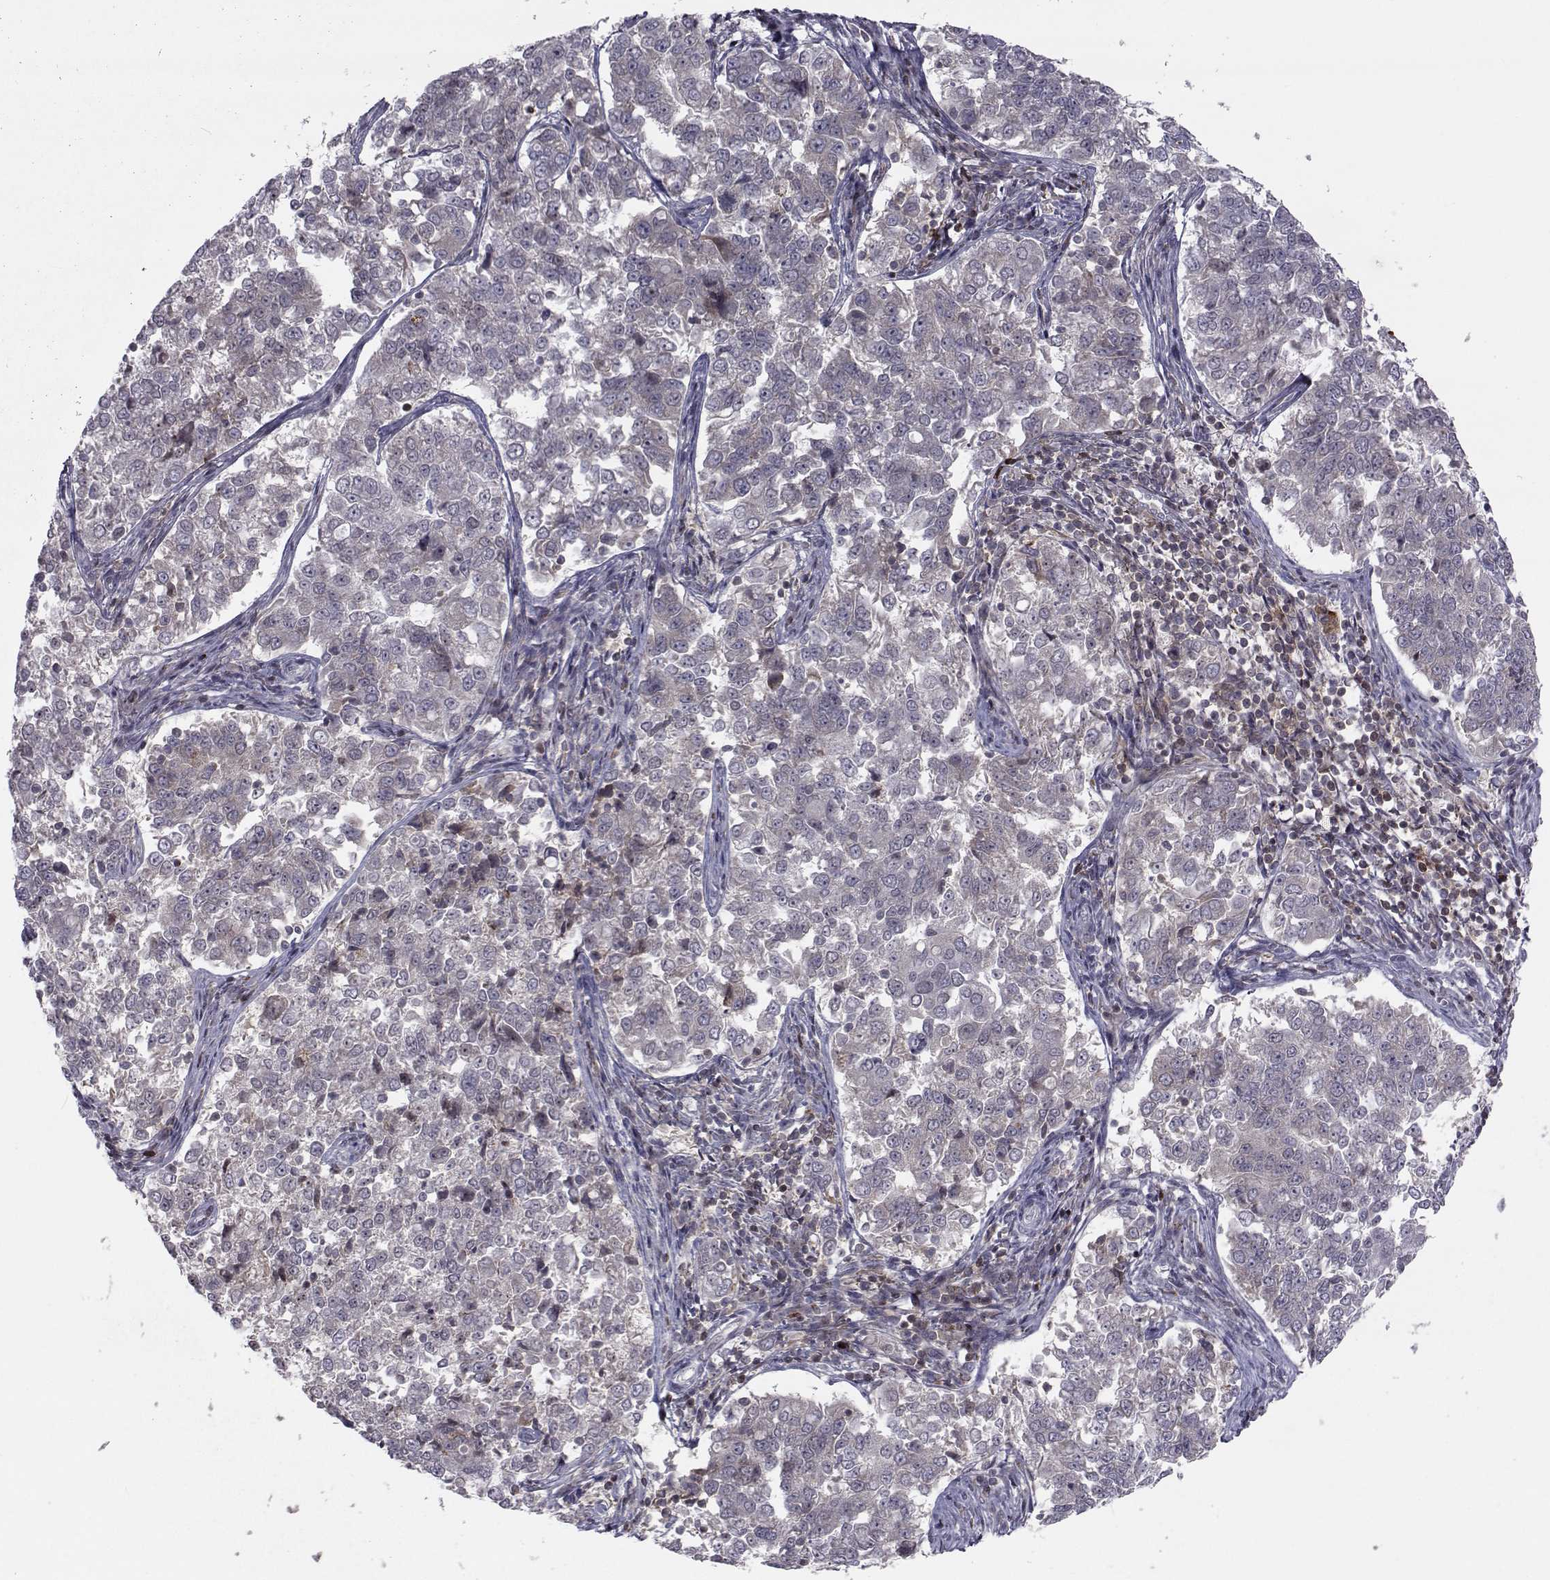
{"staining": {"intensity": "weak", "quantity": "<25%", "location": "cytoplasmic/membranous"}, "tissue": "endometrial cancer", "cell_type": "Tumor cells", "image_type": "cancer", "snomed": [{"axis": "morphology", "description": "Adenocarcinoma, NOS"}, {"axis": "topography", "description": "Endometrium"}], "caption": "Immunohistochemistry histopathology image of adenocarcinoma (endometrial) stained for a protein (brown), which reveals no positivity in tumor cells.", "gene": "PCP4L1", "patient": {"sex": "female", "age": 43}}